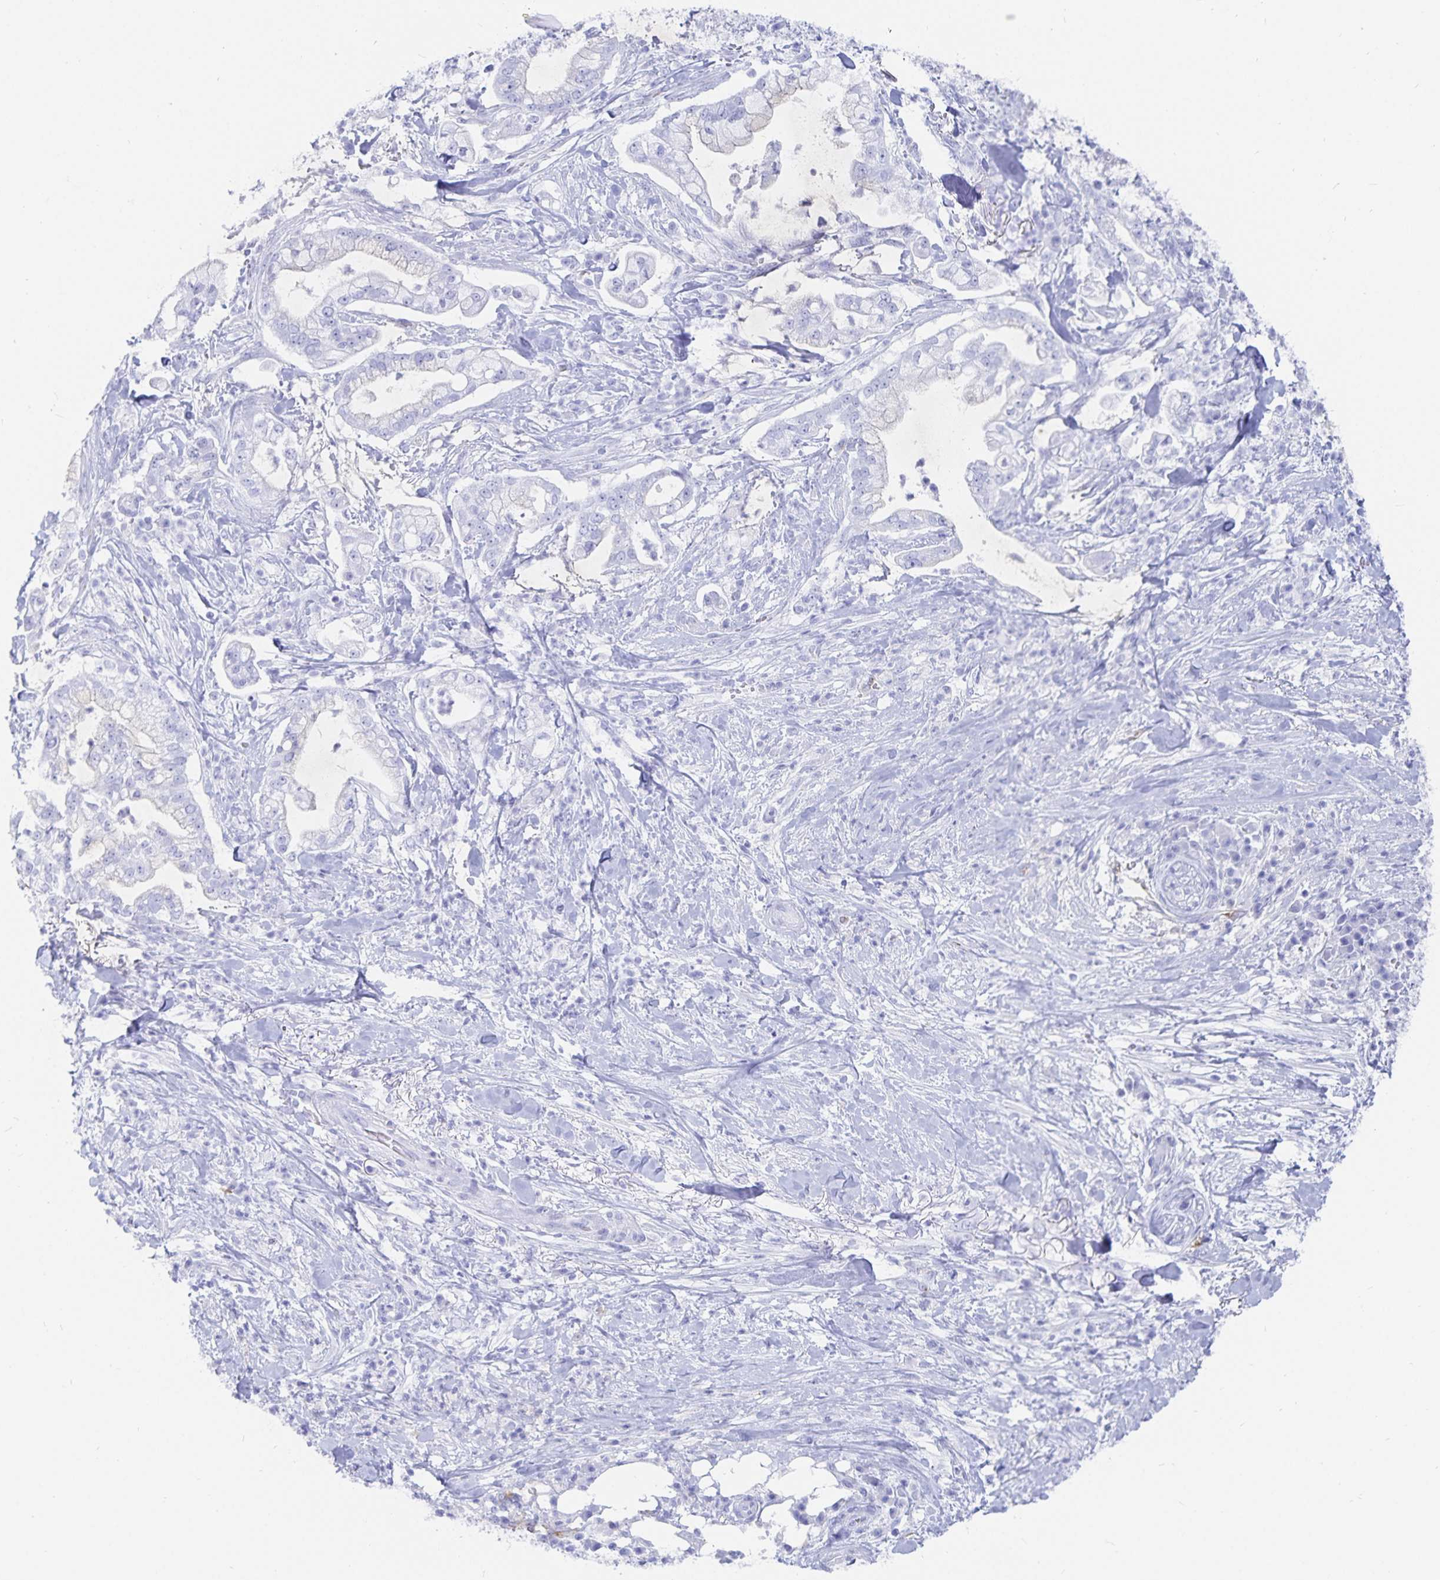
{"staining": {"intensity": "negative", "quantity": "none", "location": "none"}, "tissue": "pancreatic cancer", "cell_type": "Tumor cells", "image_type": "cancer", "snomed": [{"axis": "morphology", "description": "Adenocarcinoma, NOS"}, {"axis": "topography", "description": "Pancreas"}], "caption": "Human pancreatic cancer stained for a protein using immunohistochemistry (IHC) reveals no staining in tumor cells.", "gene": "INSL5", "patient": {"sex": "female", "age": 69}}